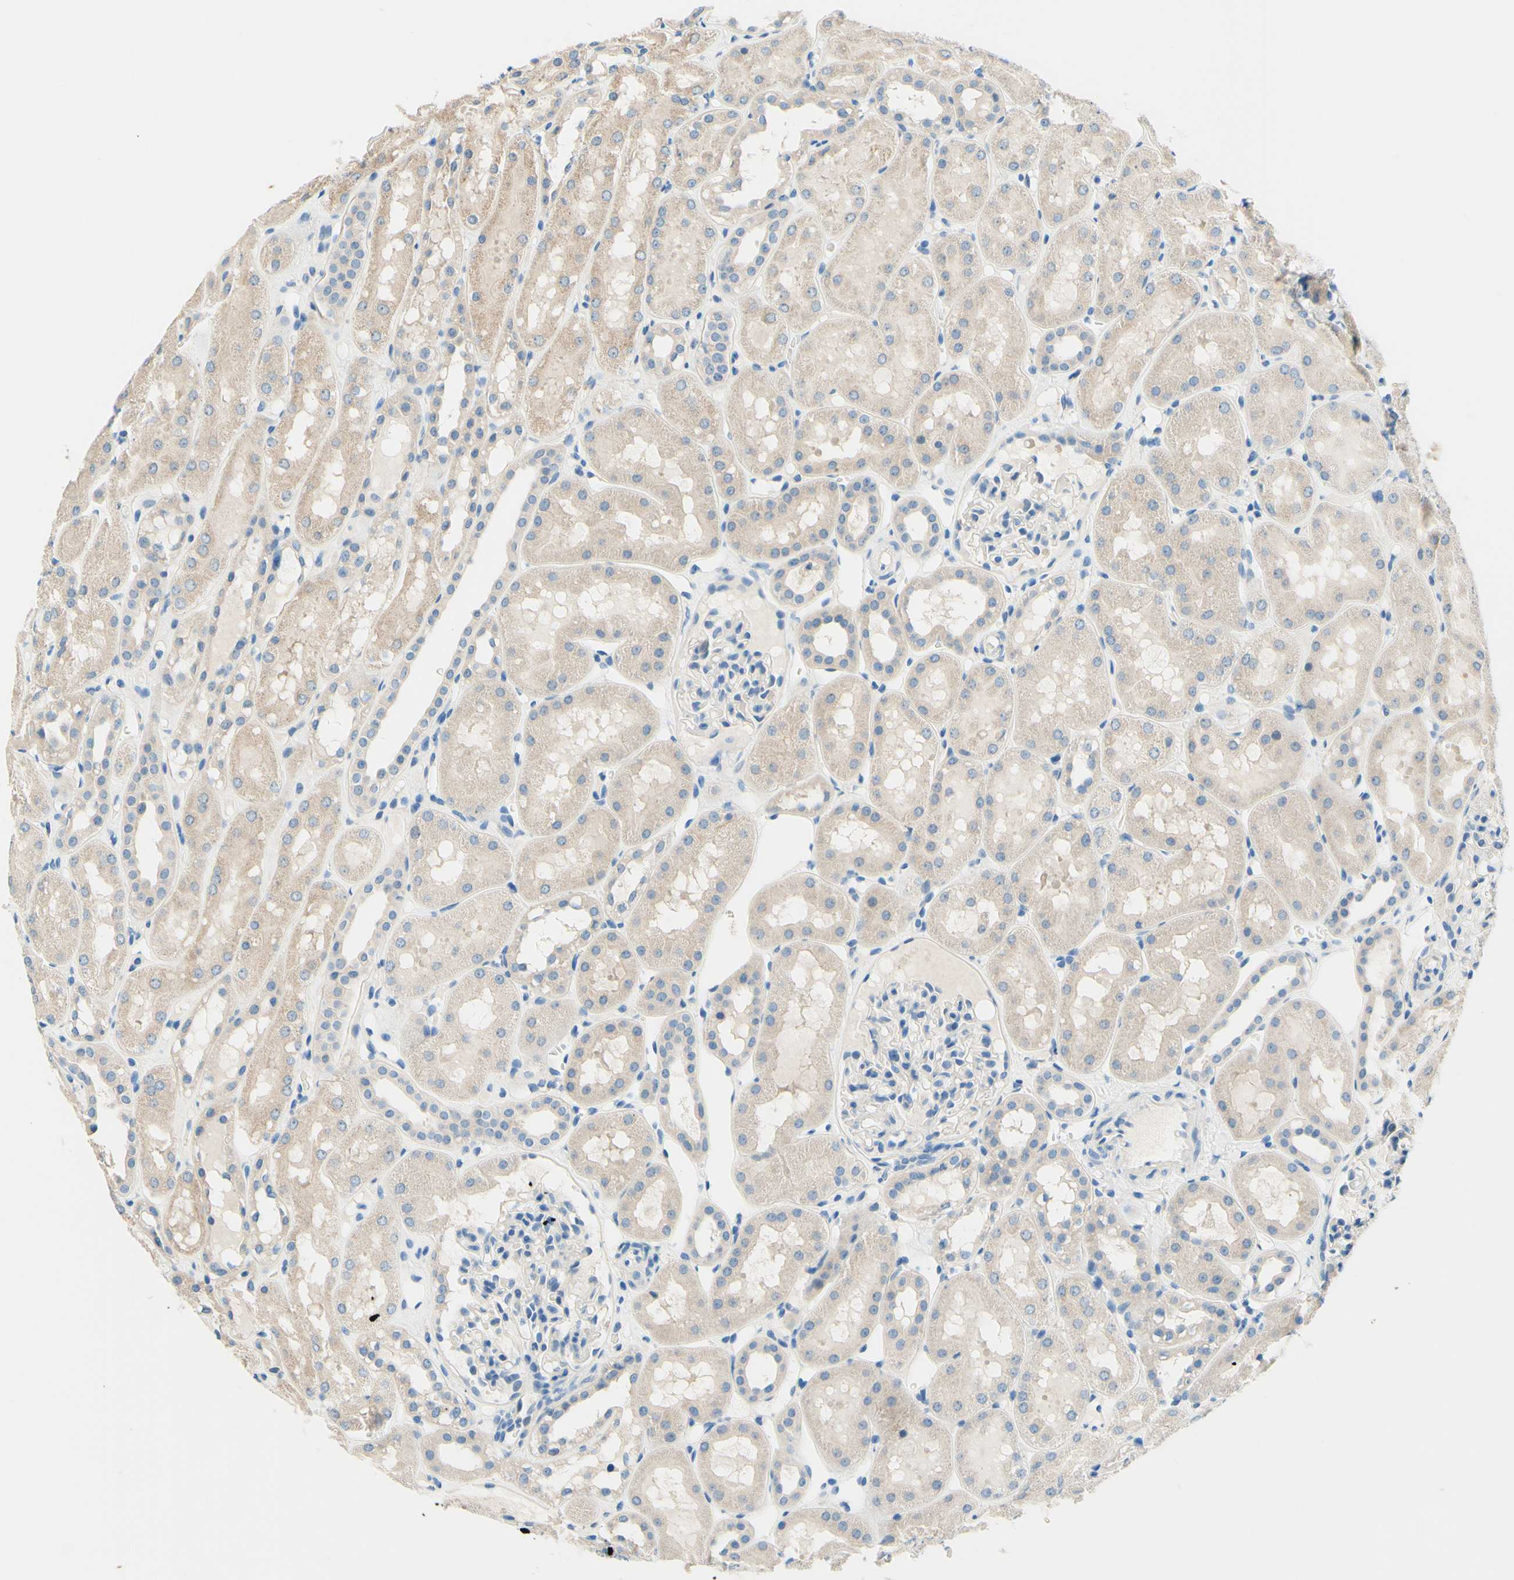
{"staining": {"intensity": "negative", "quantity": "none", "location": "none"}, "tissue": "kidney", "cell_type": "Cells in glomeruli", "image_type": "normal", "snomed": [{"axis": "morphology", "description": "Normal tissue, NOS"}, {"axis": "topography", "description": "Kidney"}, {"axis": "topography", "description": "Urinary bladder"}], "caption": "High power microscopy histopathology image of an immunohistochemistry micrograph of unremarkable kidney, revealing no significant positivity in cells in glomeruli. (Stains: DAB immunohistochemistry with hematoxylin counter stain, Microscopy: brightfield microscopy at high magnification).", "gene": "PASD1", "patient": {"sex": "male", "age": 16}}